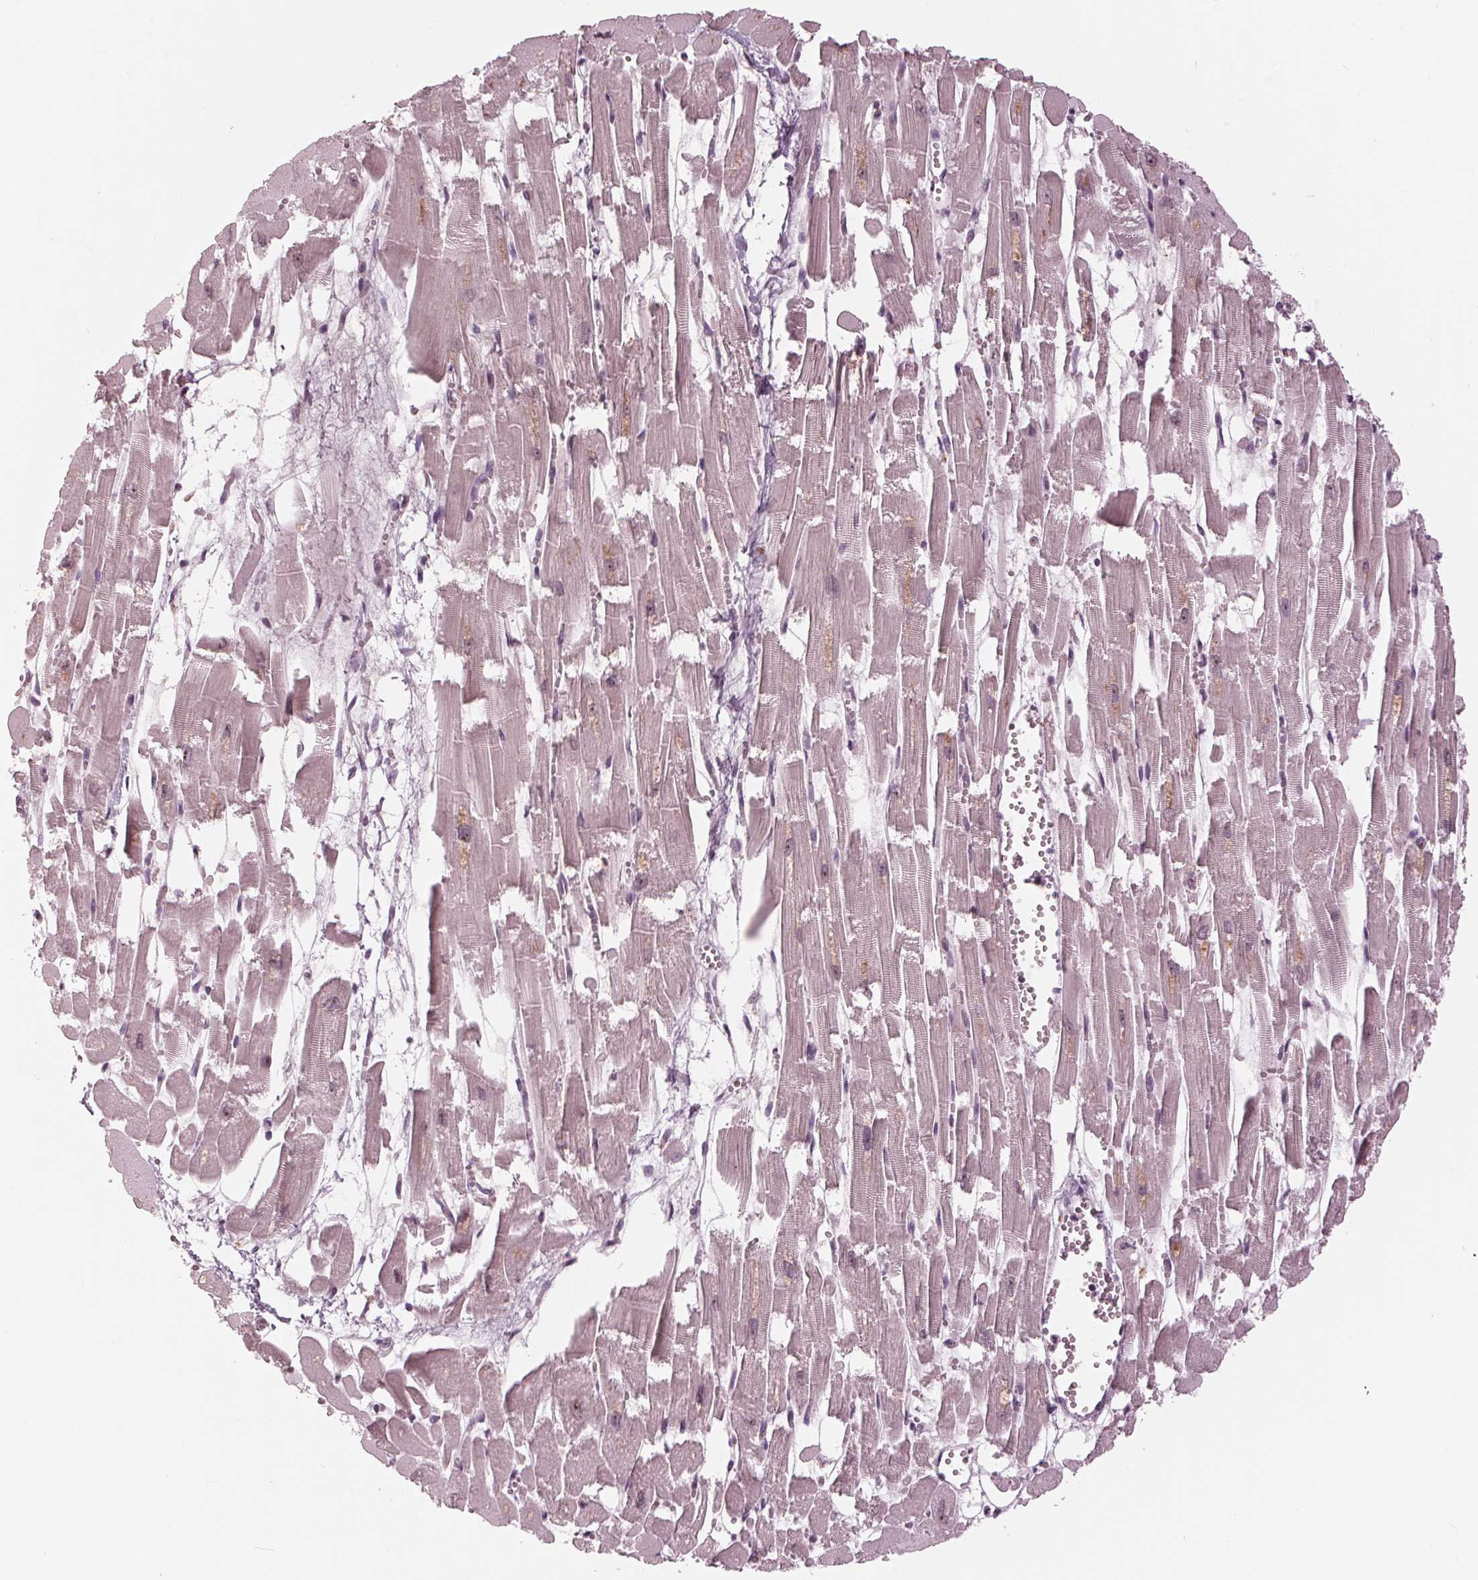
{"staining": {"intensity": "weak", "quantity": "25%-75%", "location": "nuclear"}, "tissue": "heart muscle", "cell_type": "Cardiomyocytes", "image_type": "normal", "snomed": [{"axis": "morphology", "description": "Normal tissue, NOS"}, {"axis": "topography", "description": "Heart"}], "caption": "Immunohistochemical staining of normal human heart muscle displays low levels of weak nuclear staining in about 25%-75% of cardiomyocytes.", "gene": "SLX4", "patient": {"sex": "female", "age": 52}}